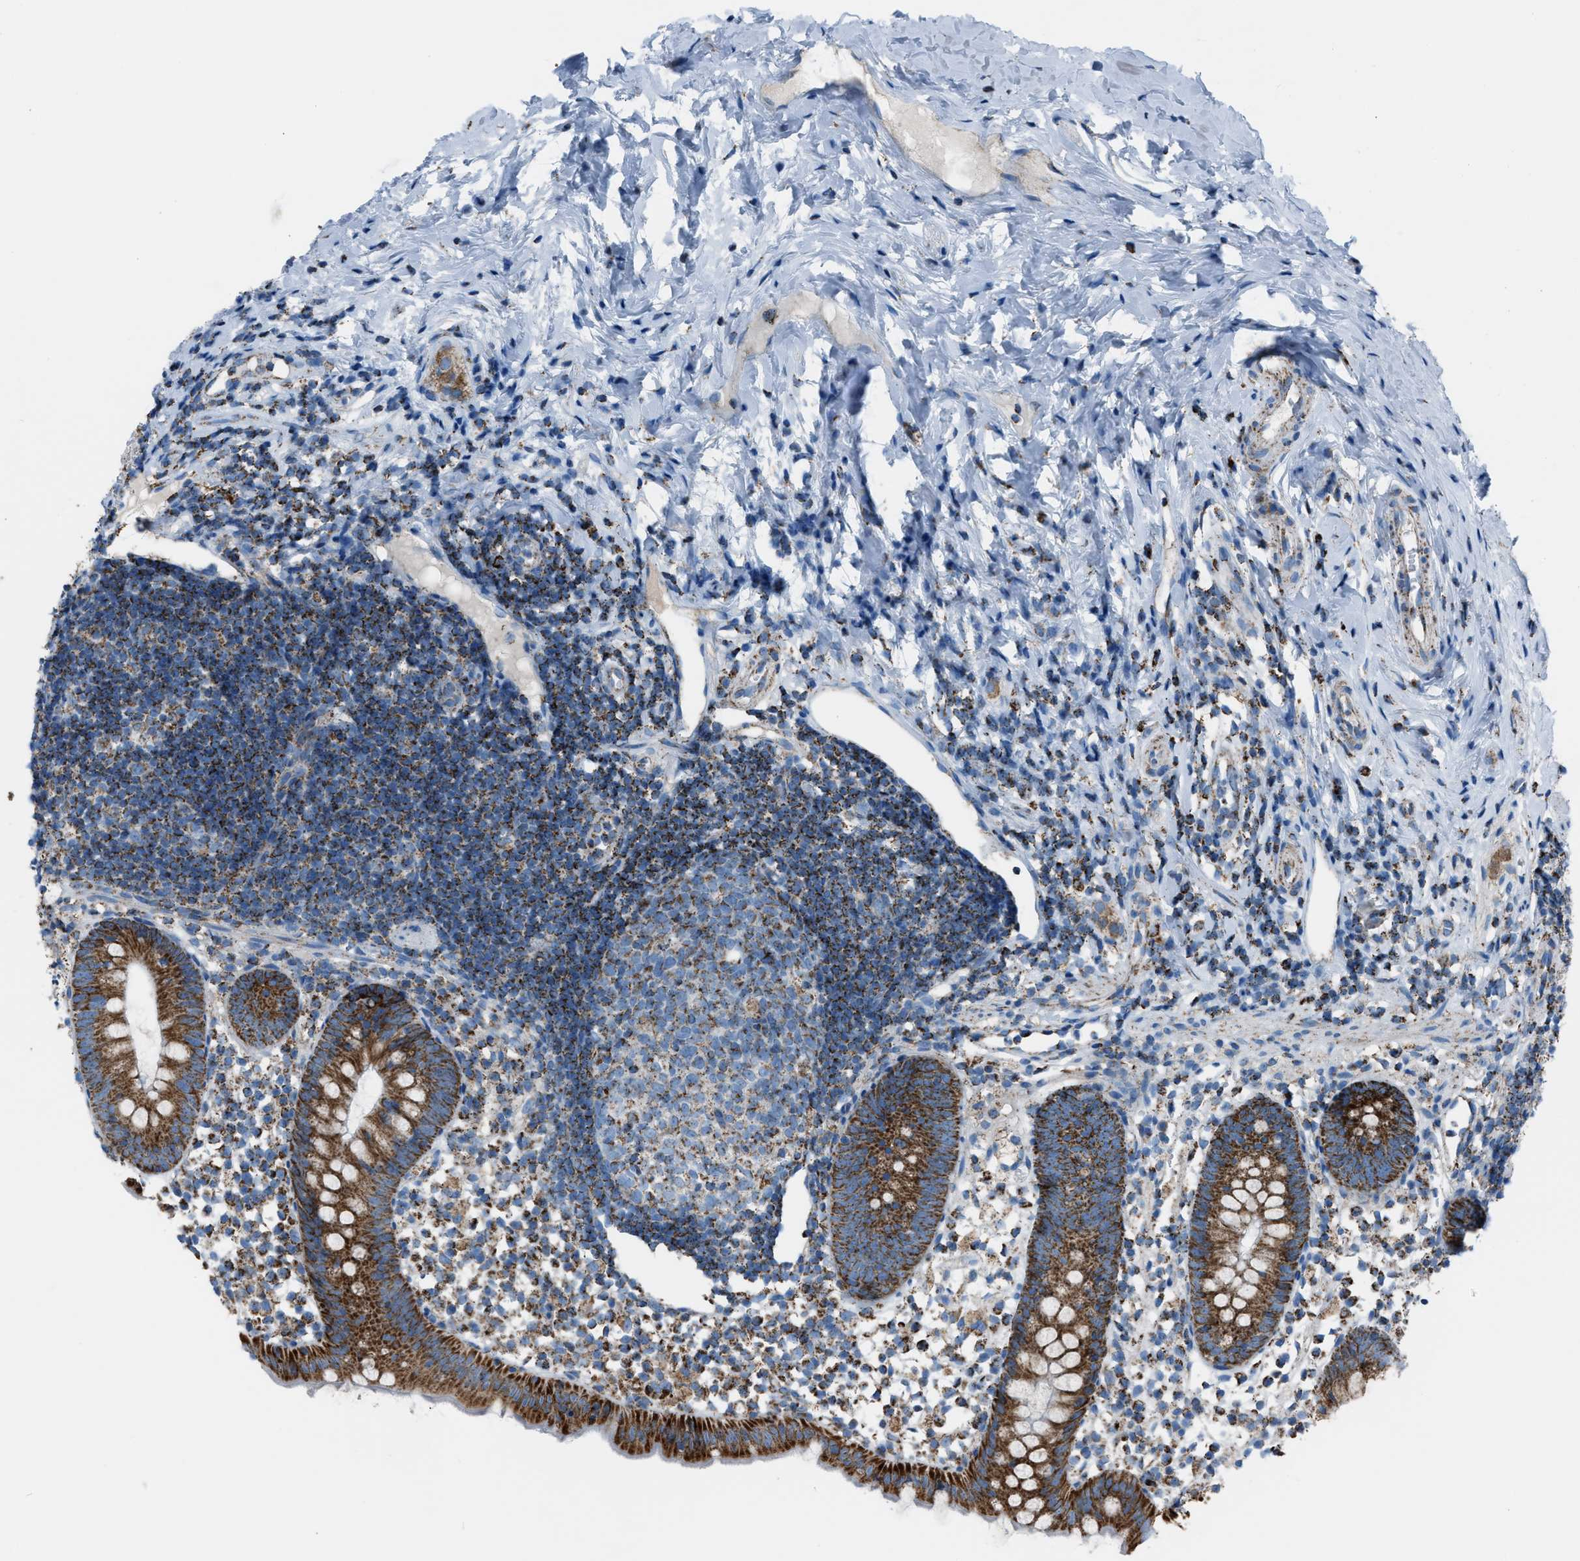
{"staining": {"intensity": "strong", "quantity": ">75%", "location": "cytoplasmic/membranous"}, "tissue": "appendix", "cell_type": "Glandular cells", "image_type": "normal", "snomed": [{"axis": "morphology", "description": "Normal tissue, NOS"}, {"axis": "topography", "description": "Appendix"}], "caption": "The photomicrograph shows immunohistochemical staining of unremarkable appendix. There is strong cytoplasmic/membranous positivity is seen in approximately >75% of glandular cells. (IHC, brightfield microscopy, high magnification).", "gene": "MDH2", "patient": {"sex": "female", "age": 20}}